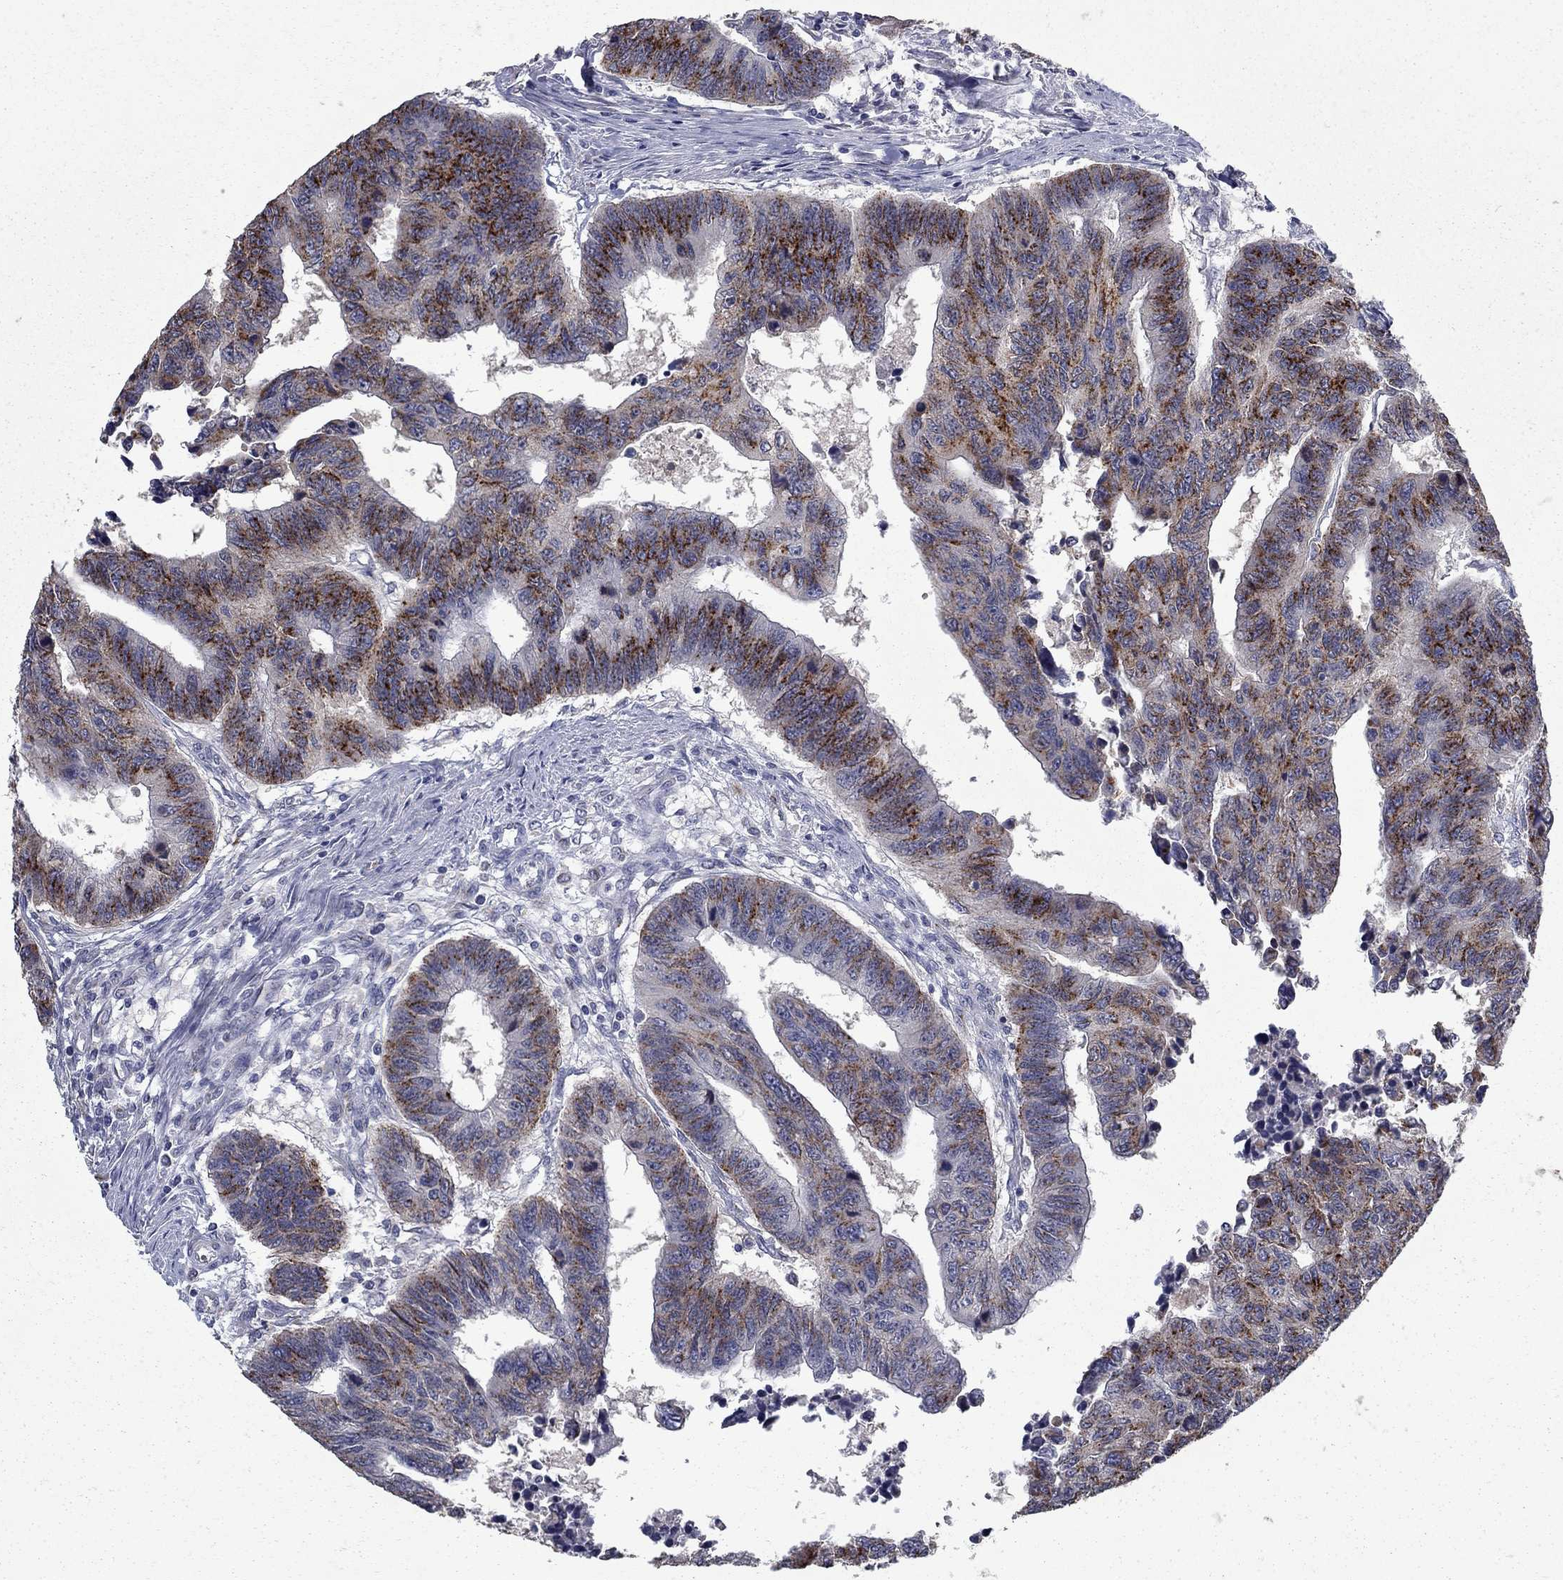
{"staining": {"intensity": "strong", "quantity": ">75%", "location": "cytoplasmic/membranous"}, "tissue": "colorectal cancer", "cell_type": "Tumor cells", "image_type": "cancer", "snomed": [{"axis": "morphology", "description": "Adenocarcinoma, NOS"}, {"axis": "topography", "description": "Rectum"}], "caption": "High-magnification brightfield microscopy of colorectal adenocarcinoma stained with DAB (3,3'-diaminobenzidine) (brown) and counterstained with hematoxylin (blue). tumor cells exhibit strong cytoplasmic/membranous positivity is present in approximately>75% of cells.", "gene": "KIAA0319L", "patient": {"sex": "female", "age": 85}}